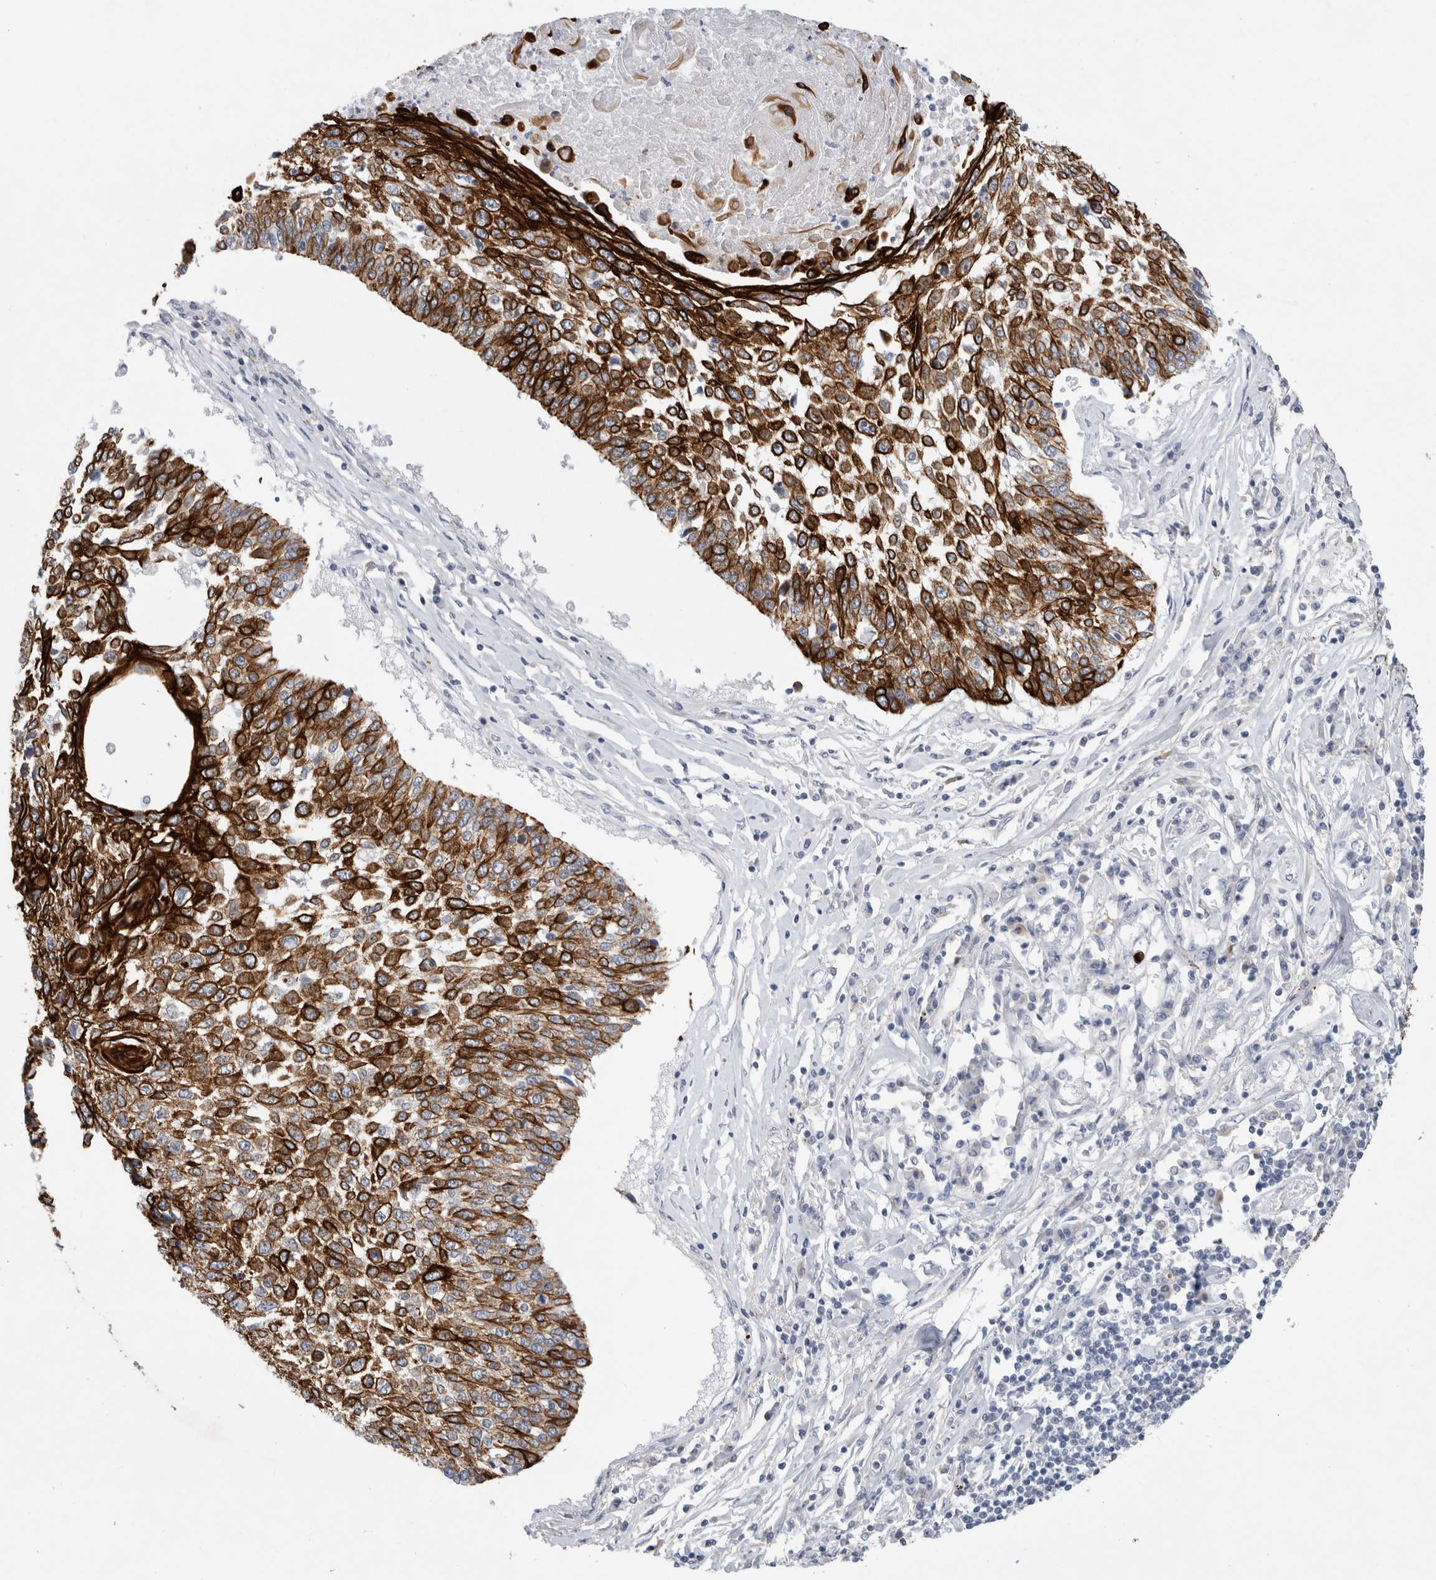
{"staining": {"intensity": "strong", "quantity": ">75%", "location": "cytoplasmic/membranous"}, "tissue": "lung cancer", "cell_type": "Tumor cells", "image_type": "cancer", "snomed": [{"axis": "morphology", "description": "Normal tissue, NOS"}, {"axis": "morphology", "description": "Squamous cell carcinoma, NOS"}, {"axis": "topography", "description": "Cartilage tissue"}, {"axis": "topography", "description": "Bronchus"}, {"axis": "topography", "description": "Lung"}, {"axis": "topography", "description": "Peripheral nerve tissue"}], "caption": "This image demonstrates IHC staining of lung squamous cell carcinoma, with high strong cytoplasmic/membranous positivity in approximately >75% of tumor cells.", "gene": "GAA", "patient": {"sex": "female", "age": 49}}